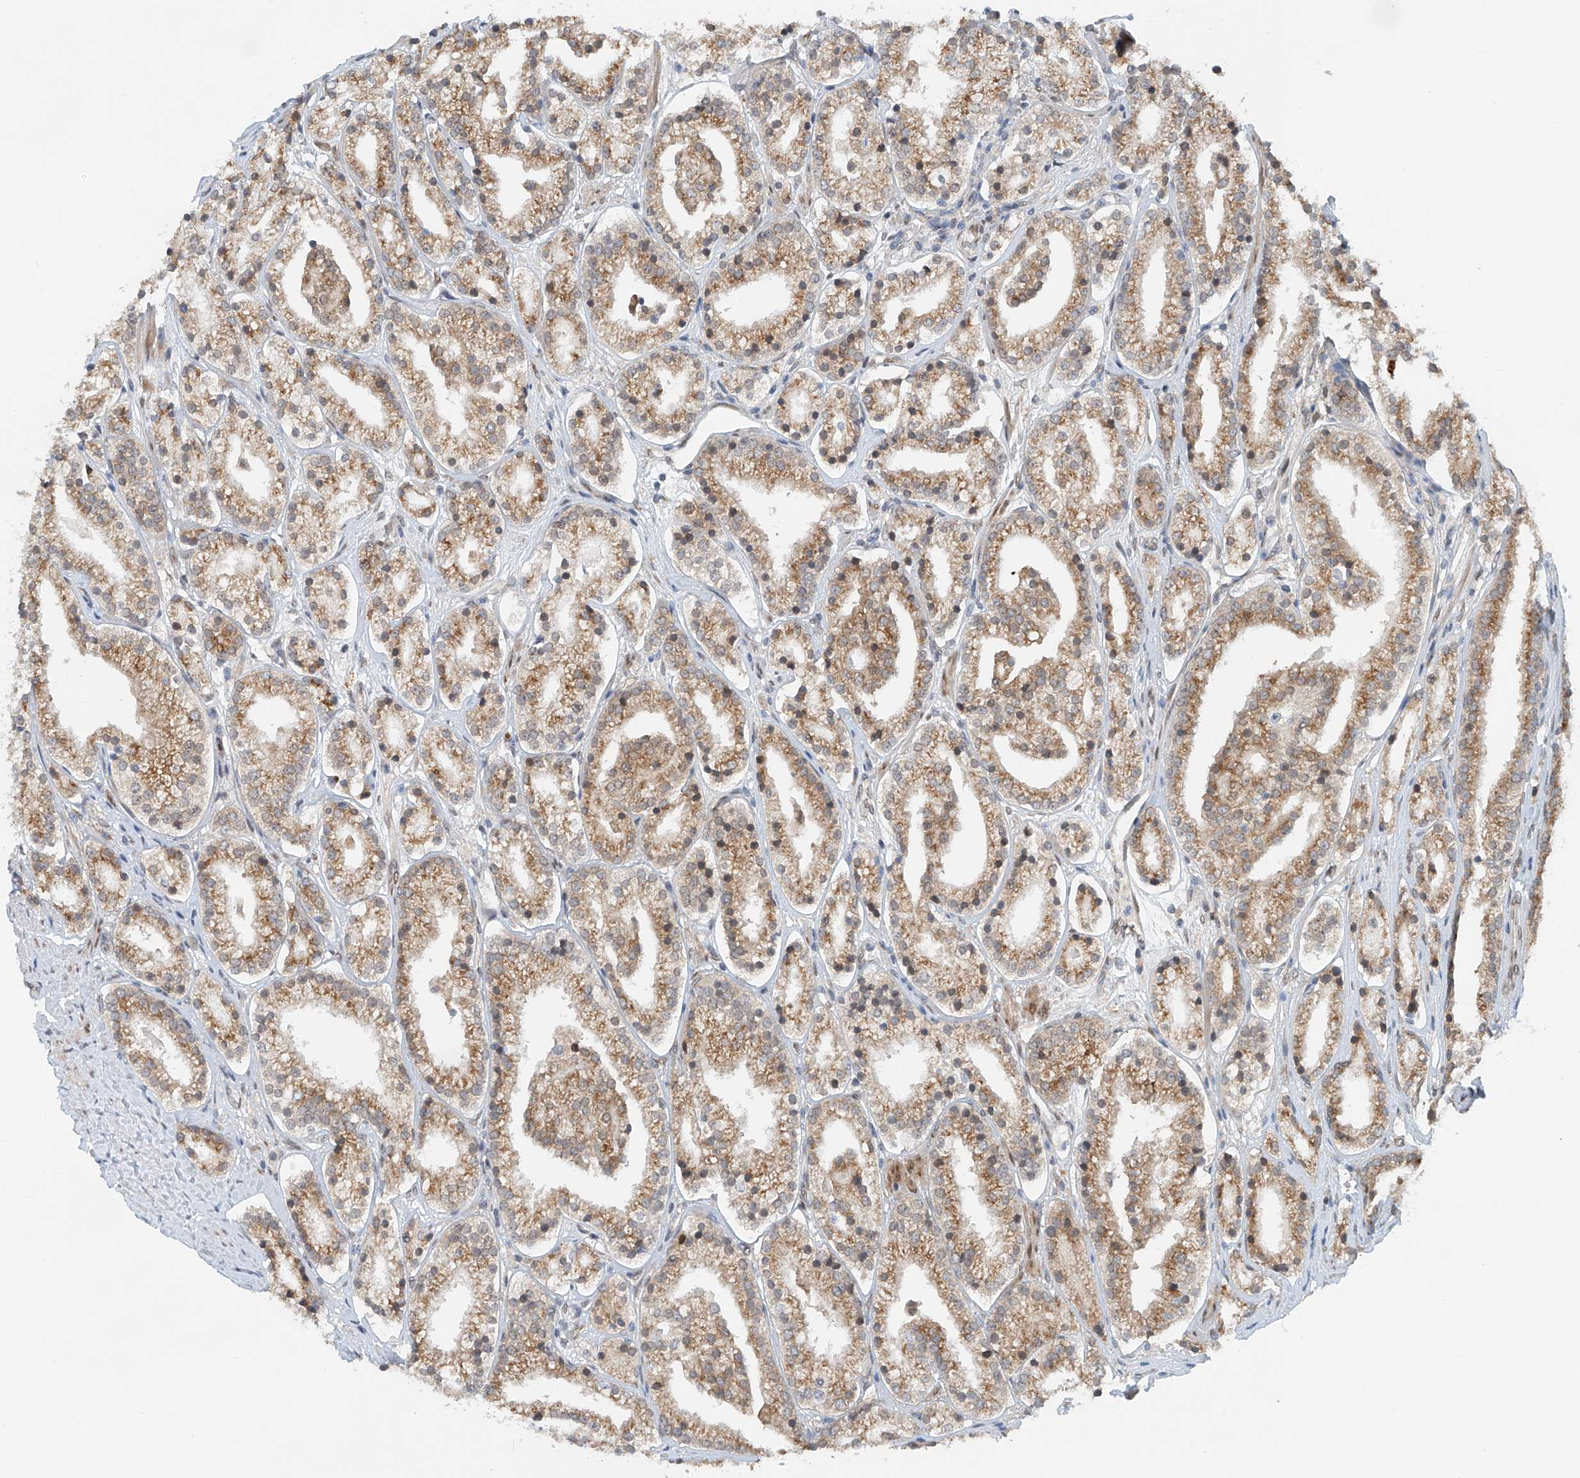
{"staining": {"intensity": "moderate", "quantity": ">75%", "location": "cytoplasmic/membranous"}, "tissue": "prostate cancer", "cell_type": "Tumor cells", "image_type": "cancer", "snomed": [{"axis": "morphology", "description": "Adenocarcinoma, High grade"}, {"axis": "topography", "description": "Prostate"}], "caption": "A high-resolution photomicrograph shows IHC staining of prostate cancer (adenocarcinoma (high-grade)), which demonstrates moderate cytoplasmic/membranous expression in about >75% of tumor cells. The protein is shown in brown color, while the nuclei are stained blue.", "gene": "STARD9", "patient": {"sex": "male", "age": 69}}